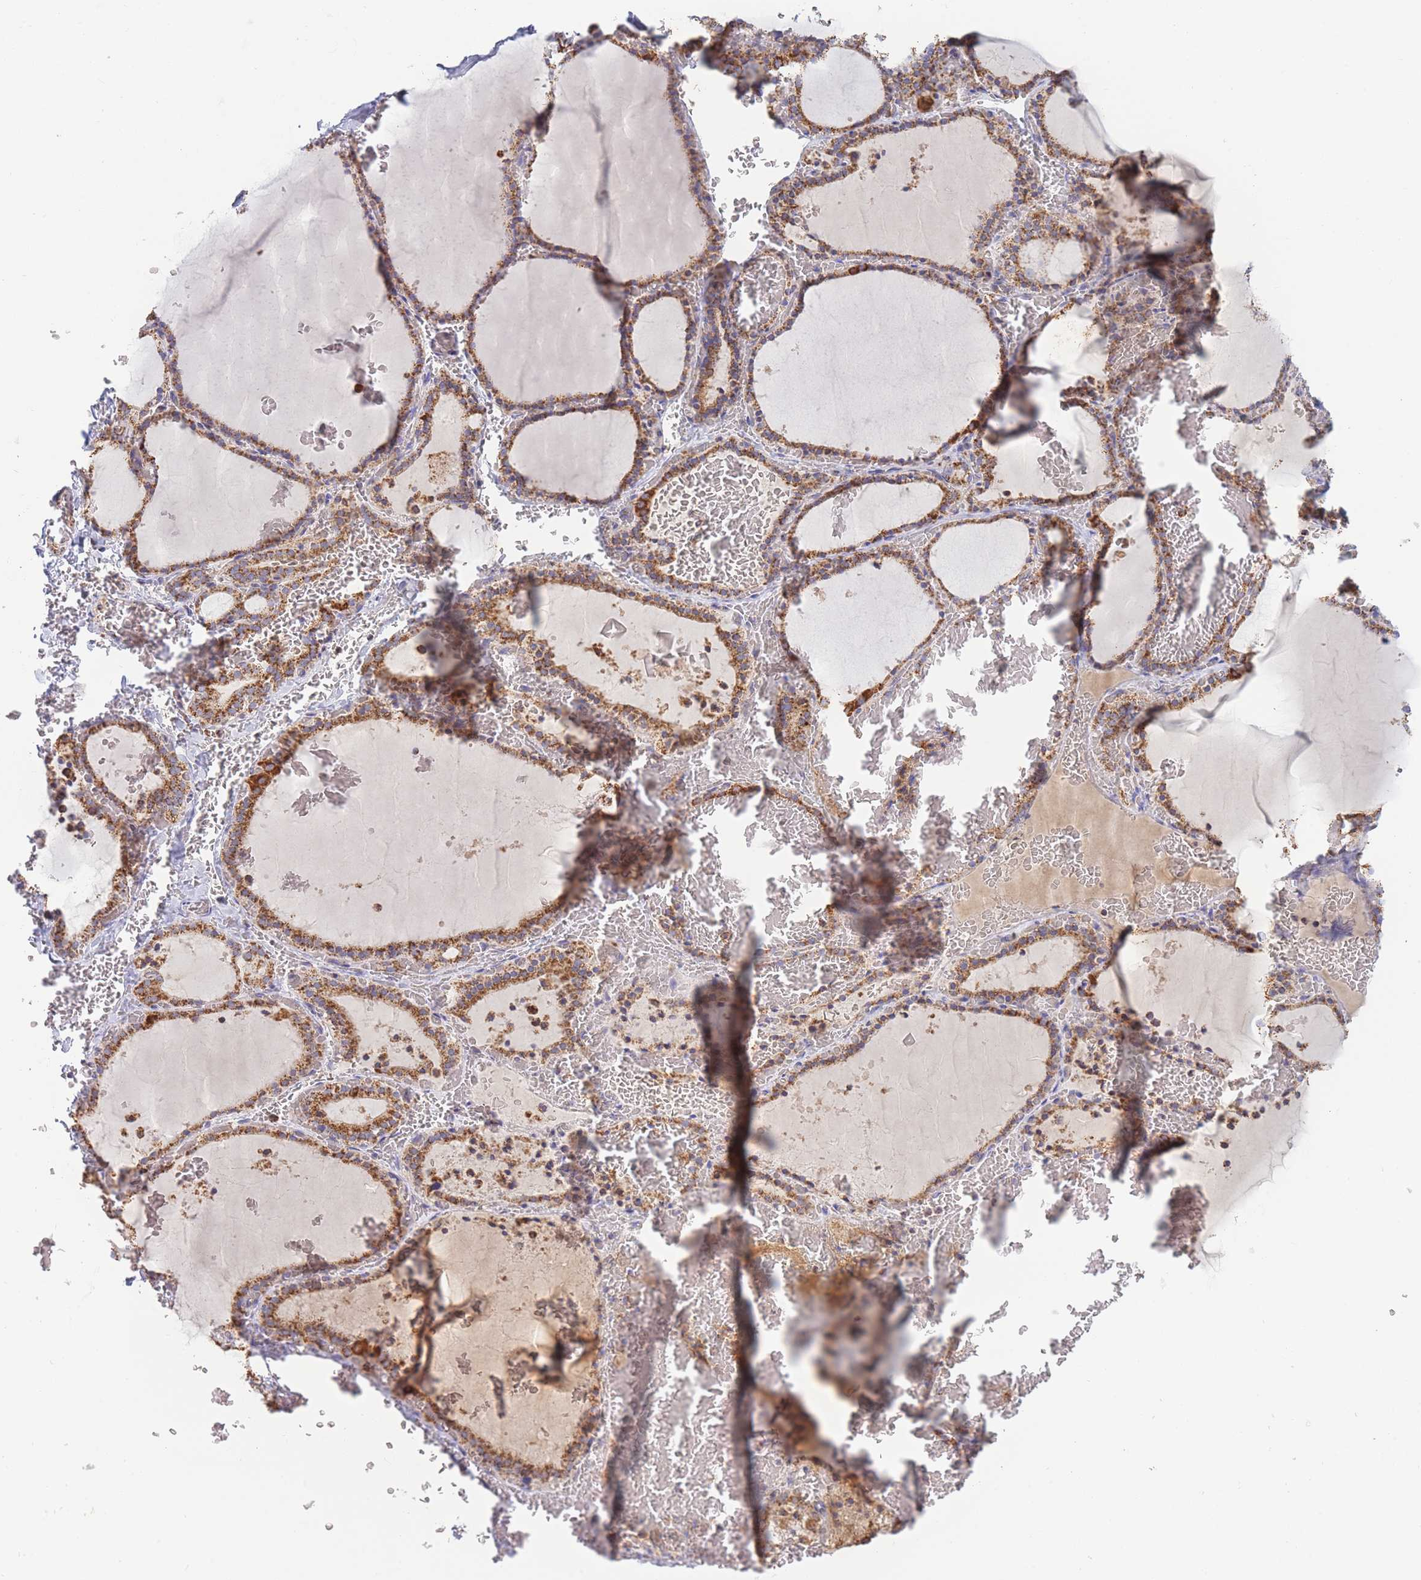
{"staining": {"intensity": "moderate", "quantity": ">75%", "location": "cytoplasmic/membranous"}, "tissue": "thyroid gland", "cell_type": "Glandular cells", "image_type": "normal", "snomed": [{"axis": "morphology", "description": "Normal tissue, NOS"}, {"axis": "topography", "description": "Thyroid gland"}], "caption": "Moderate cytoplasmic/membranous protein positivity is appreciated in about >75% of glandular cells in thyroid gland. The staining was performed using DAB (3,3'-diaminobenzidine) to visualize the protein expression in brown, while the nuclei were stained in blue with hematoxylin (Magnification: 20x).", "gene": "MRPL17", "patient": {"sex": "female", "age": 39}}